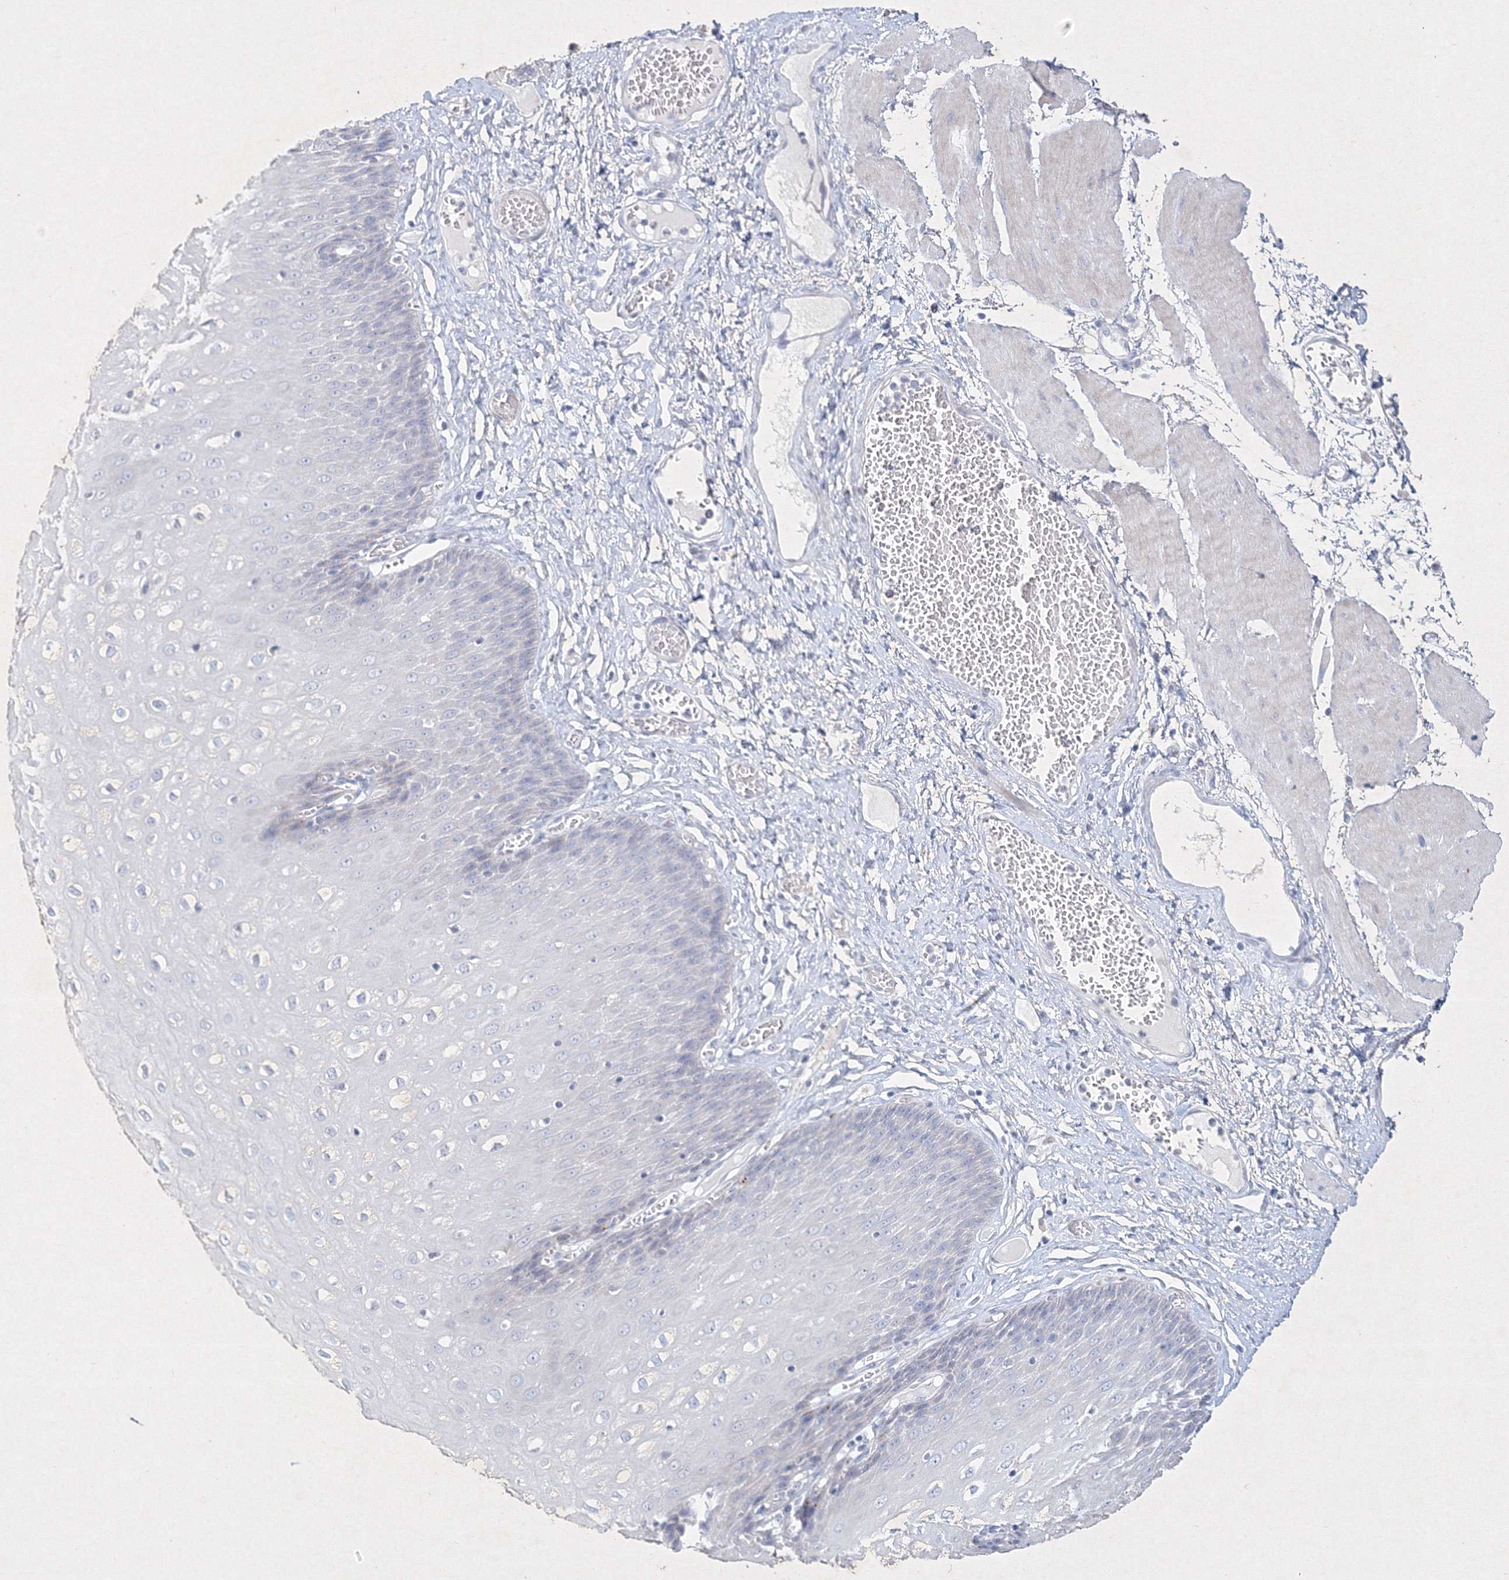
{"staining": {"intensity": "negative", "quantity": "none", "location": "none"}, "tissue": "esophagus", "cell_type": "Squamous epithelial cells", "image_type": "normal", "snomed": [{"axis": "morphology", "description": "Normal tissue, NOS"}, {"axis": "topography", "description": "Esophagus"}], "caption": "This is a micrograph of IHC staining of normal esophagus, which shows no expression in squamous epithelial cells.", "gene": "CXXC4", "patient": {"sex": "male", "age": 60}}